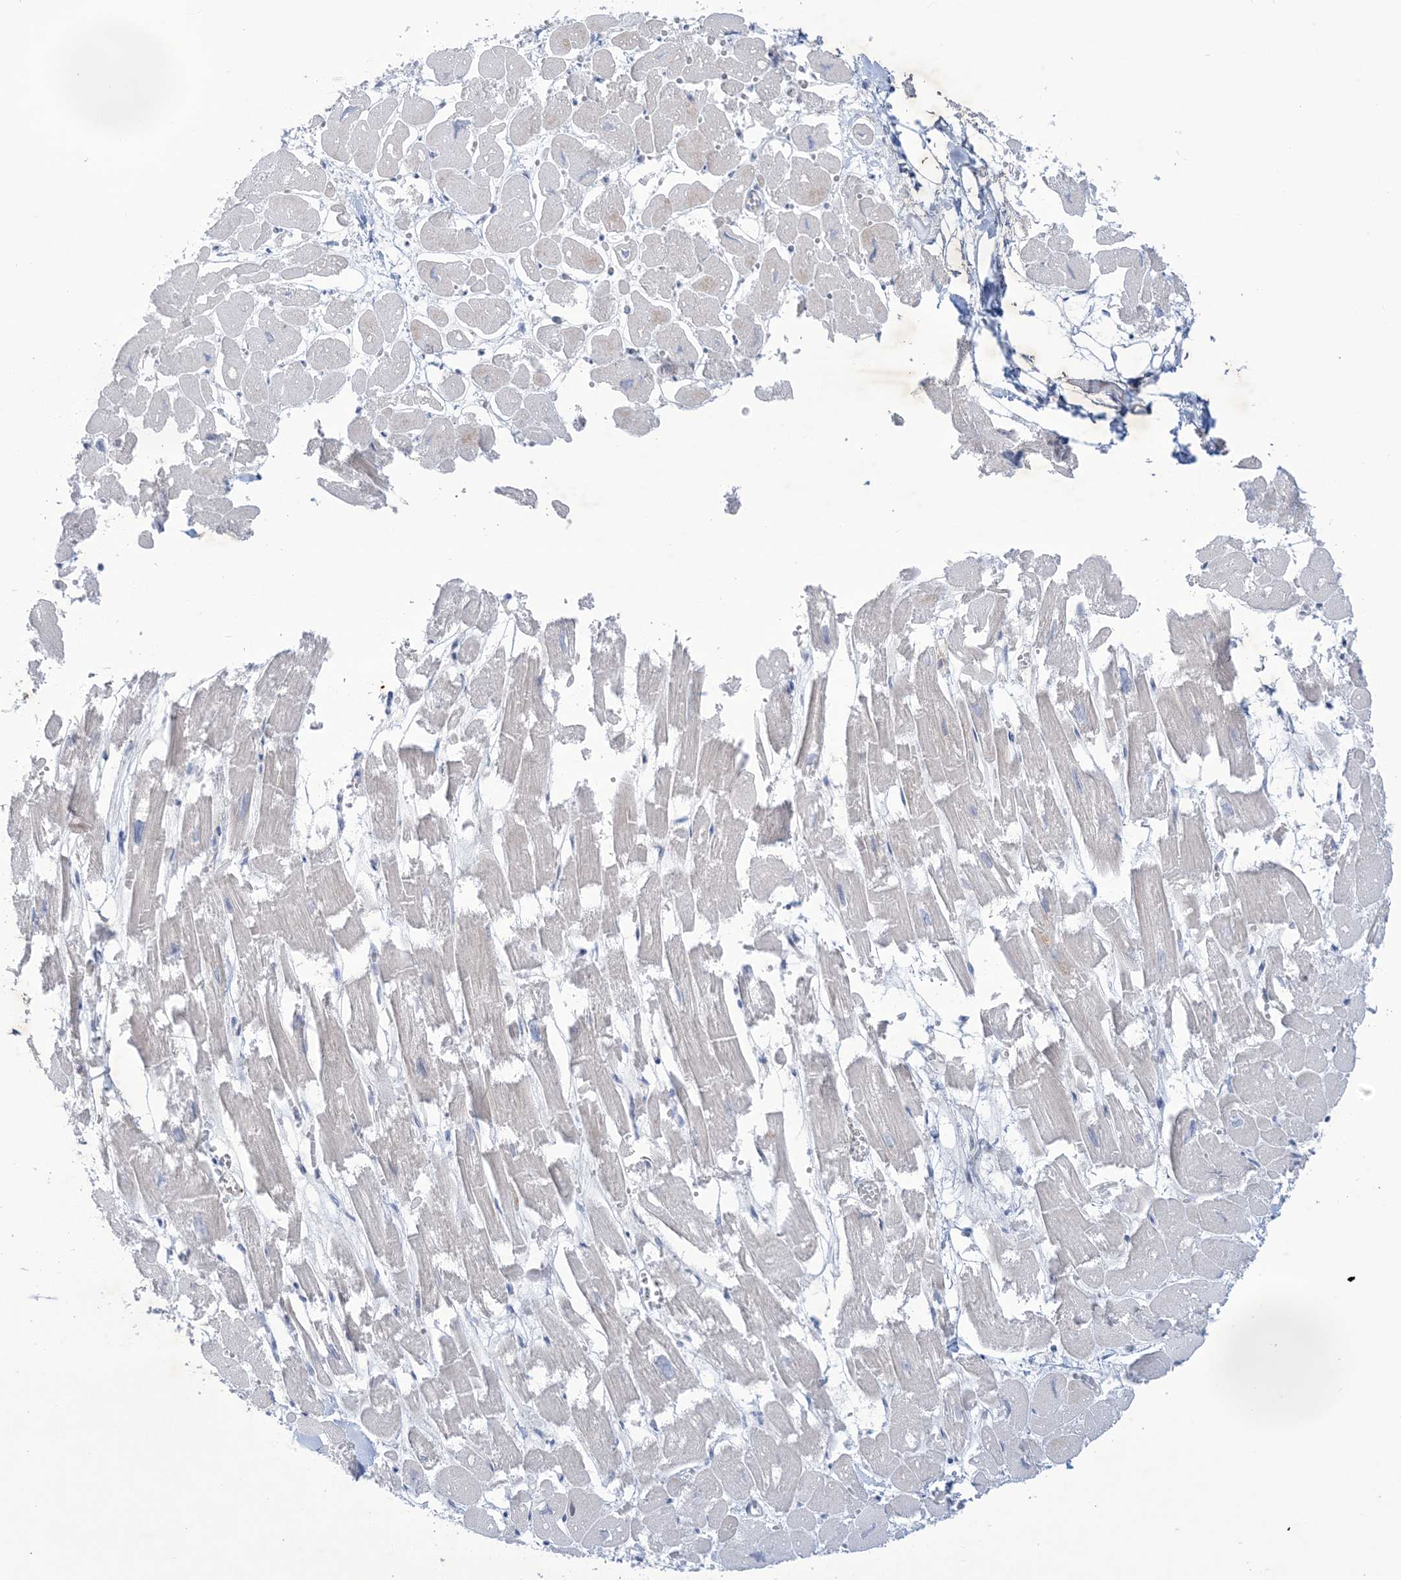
{"staining": {"intensity": "negative", "quantity": "none", "location": "none"}, "tissue": "heart muscle", "cell_type": "Cardiomyocytes", "image_type": "normal", "snomed": [{"axis": "morphology", "description": "Normal tissue, NOS"}, {"axis": "topography", "description": "Heart"}], "caption": "DAB immunohistochemical staining of normal heart muscle reveals no significant positivity in cardiomyocytes.", "gene": "B3GNT7", "patient": {"sex": "male", "age": 54}}